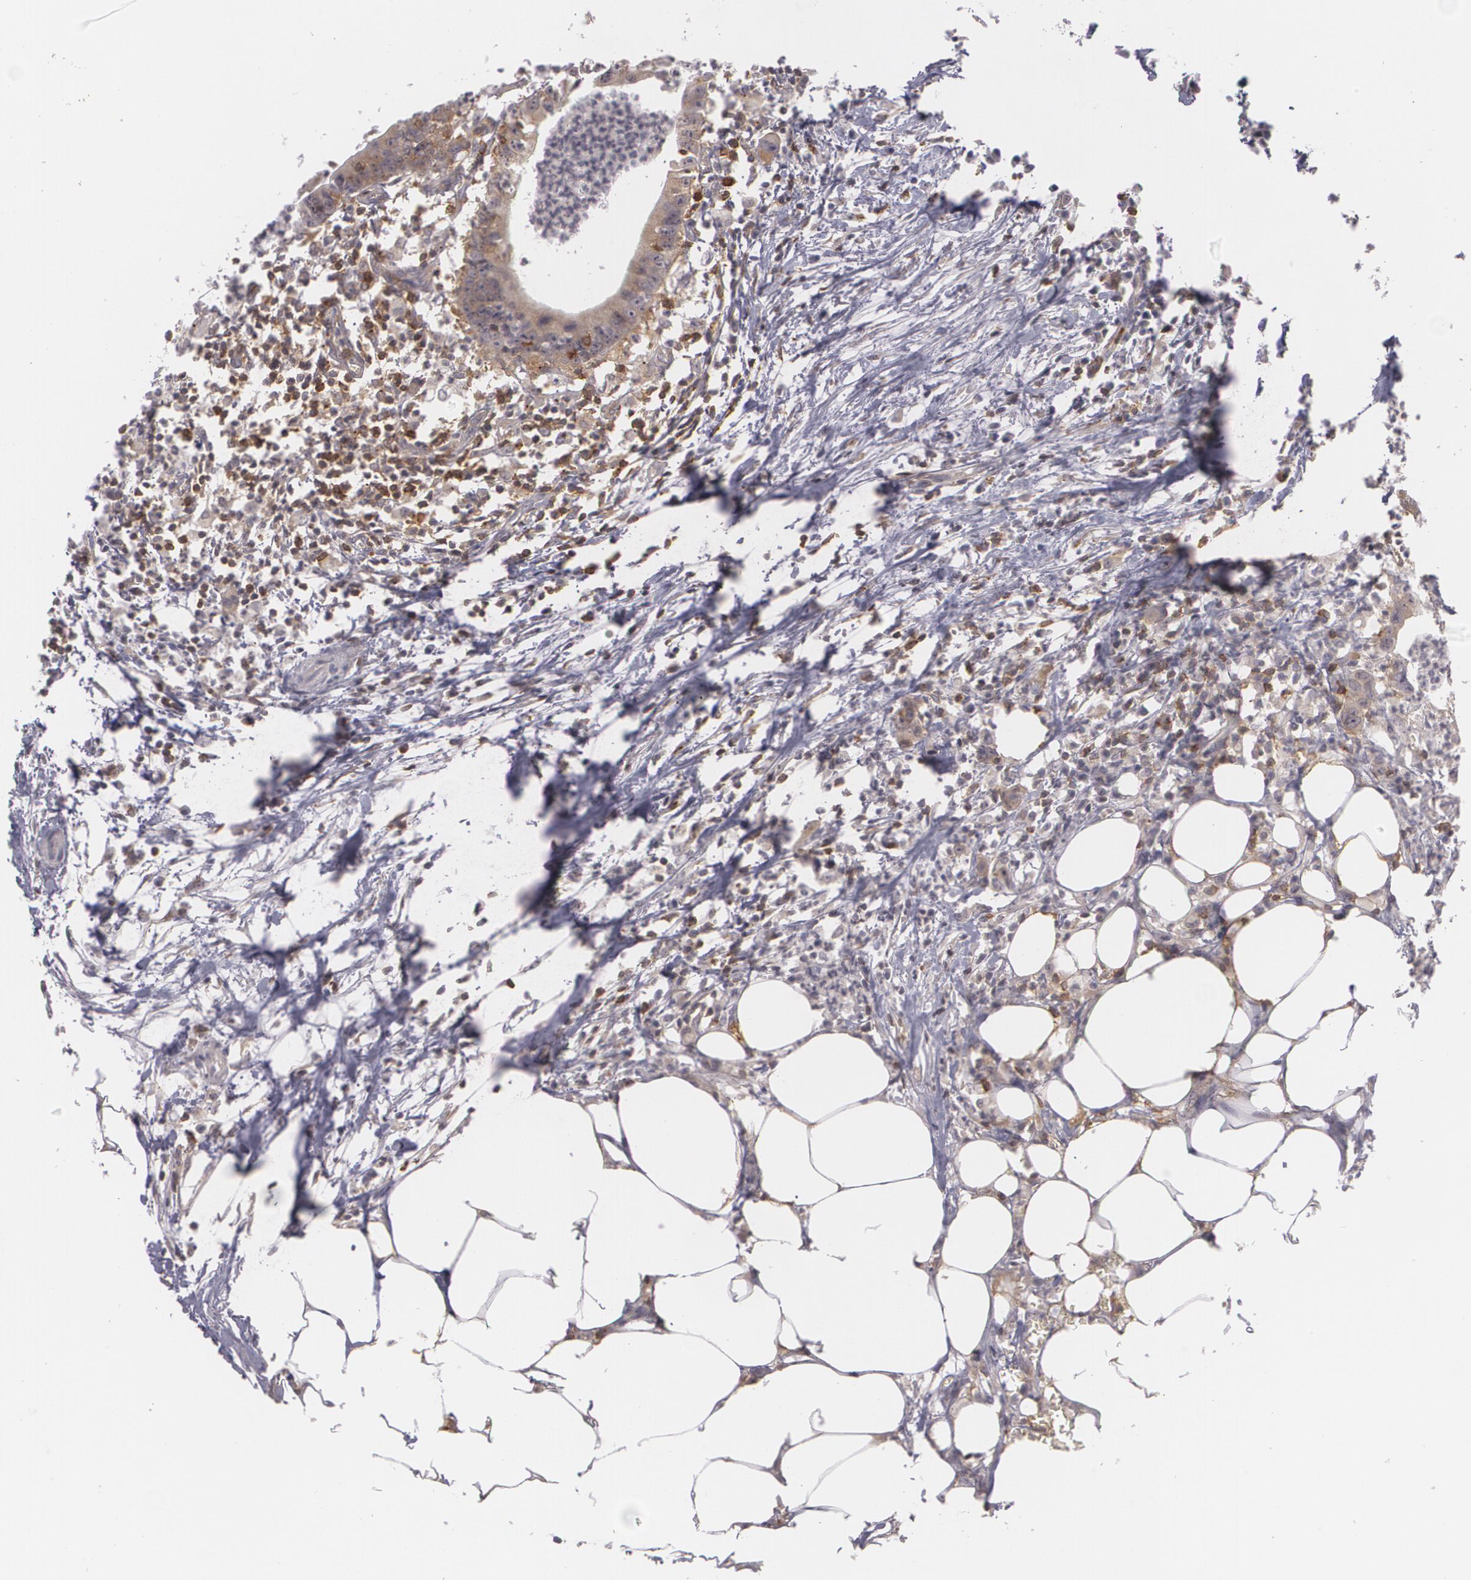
{"staining": {"intensity": "weak", "quantity": ">75%", "location": "cytoplasmic/membranous"}, "tissue": "colorectal cancer", "cell_type": "Tumor cells", "image_type": "cancer", "snomed": [{"axis": "morphology", "description": "Adenocarcinoma, NOS"}, {"axis": "topography", "description": "Colon"}], "caption": "A high-resolution histopathology image shows IHC staining of colorectal cancer (adenocarcinoma), which shows weak cytoplasmic/membranous staining in approximately >75% of tumor cells. (brown staining indicates protein expression, while blue staining denotes nuclei).", "gene": "BIN1", "patient": {"sex": "male", "age": 55}}